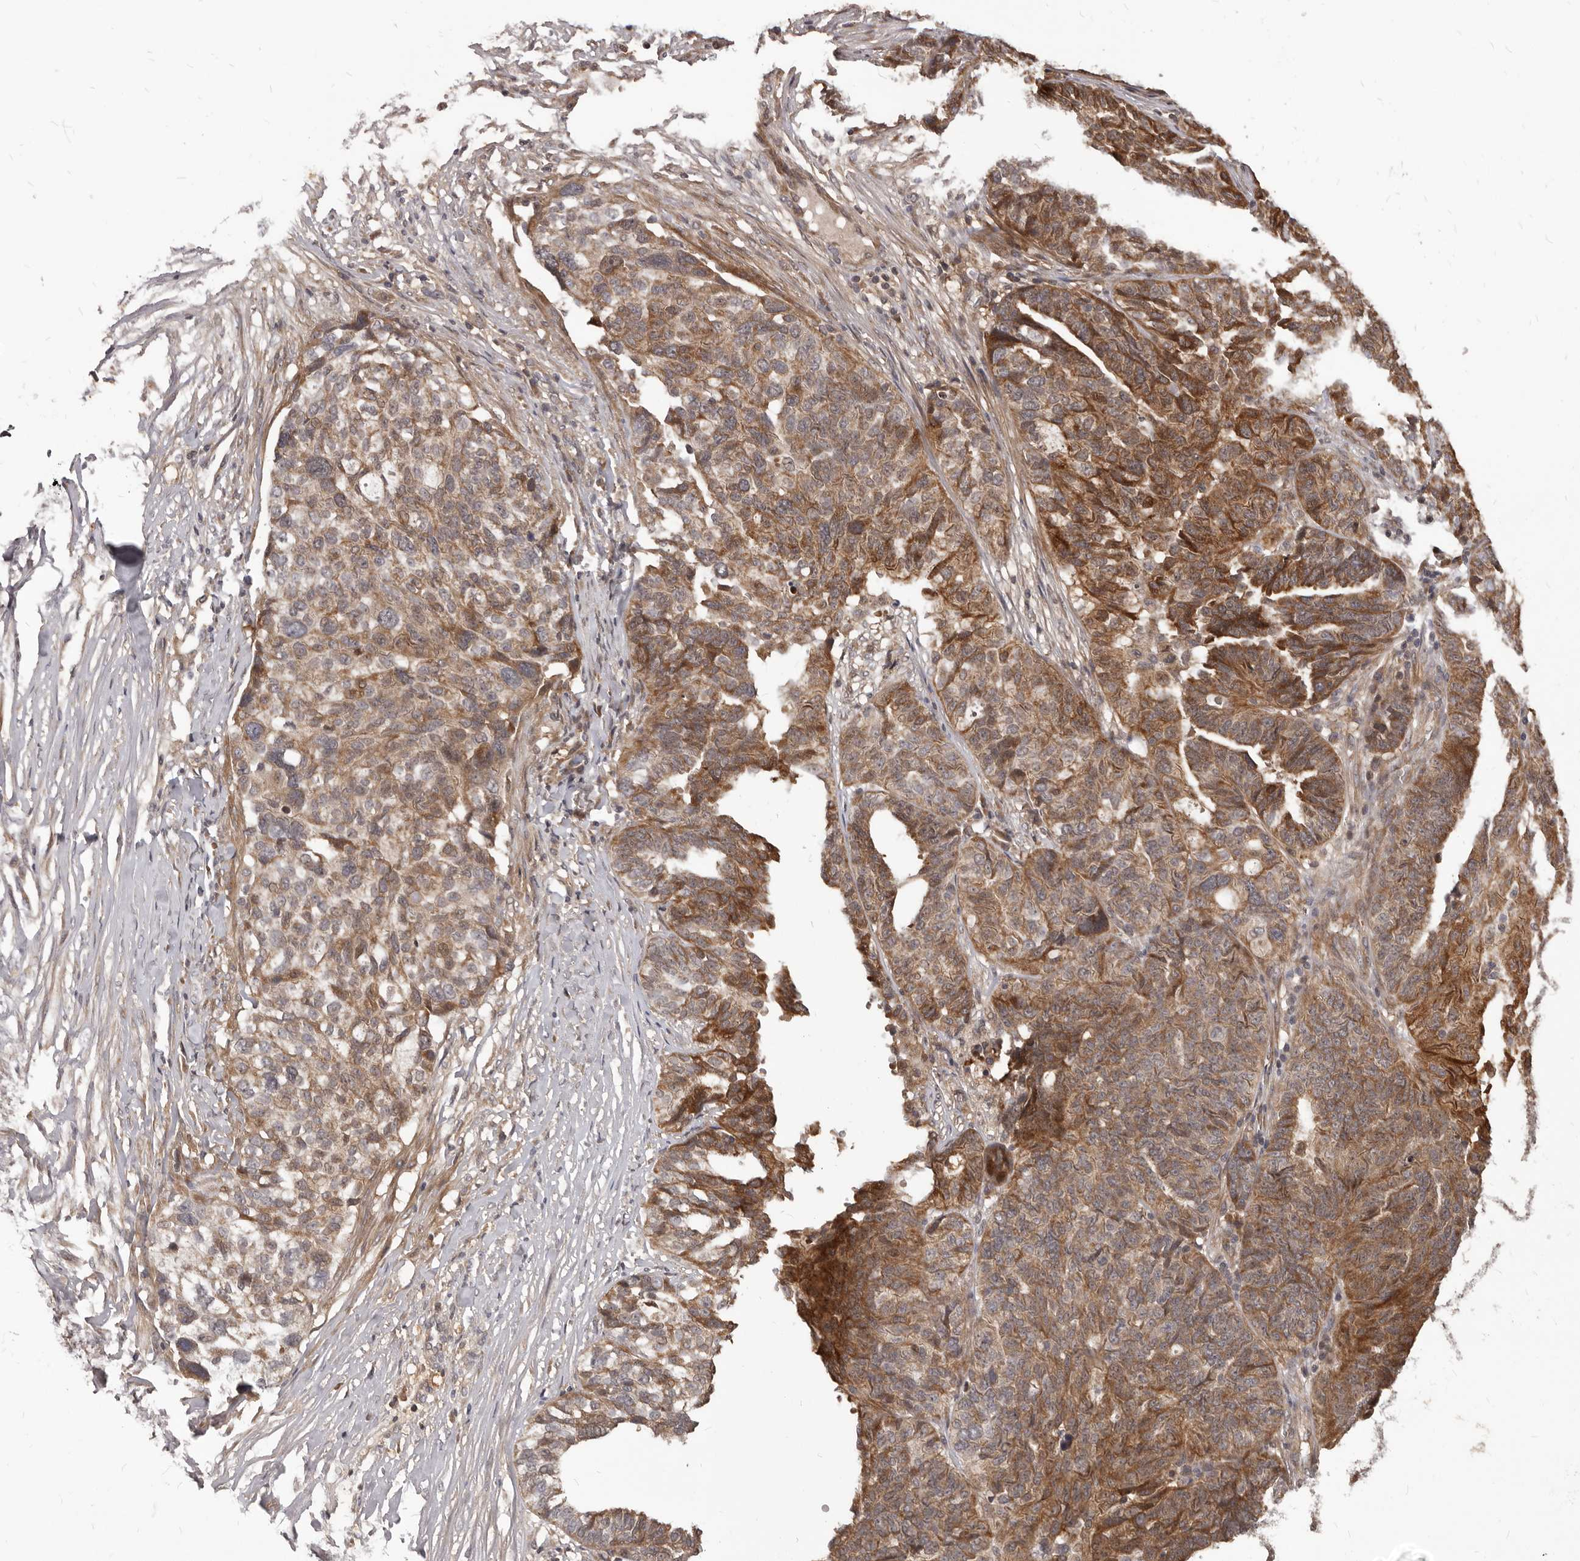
{"staining": {"intensity": "moderate", "quantity": ">75%", "location": "cytoplasmic/membranous"}, "tissue": "ovarian cancer", "cell_type": "Tumor cells", "image_type": "cancer", "snomed": [{"axis": "morphology", "description": "Cystadenocarcinoma, serous, NOS"}, {"axis": "topography", "description": "Ovary"}], "caption": "Protein expression analysis of human serous cystadenocarcinoma (ovarian) reveals moderate cytoplasmic/membranous expression in approximately >75% of tumor cells. The staining was performed using DAB to visualize the protein expression in brown, while the nuclei were stained in blue with hematoxylin (Magnification: 20x).", "gene": "GABPB2", "patient": {"sex": "female", "age": 59}}